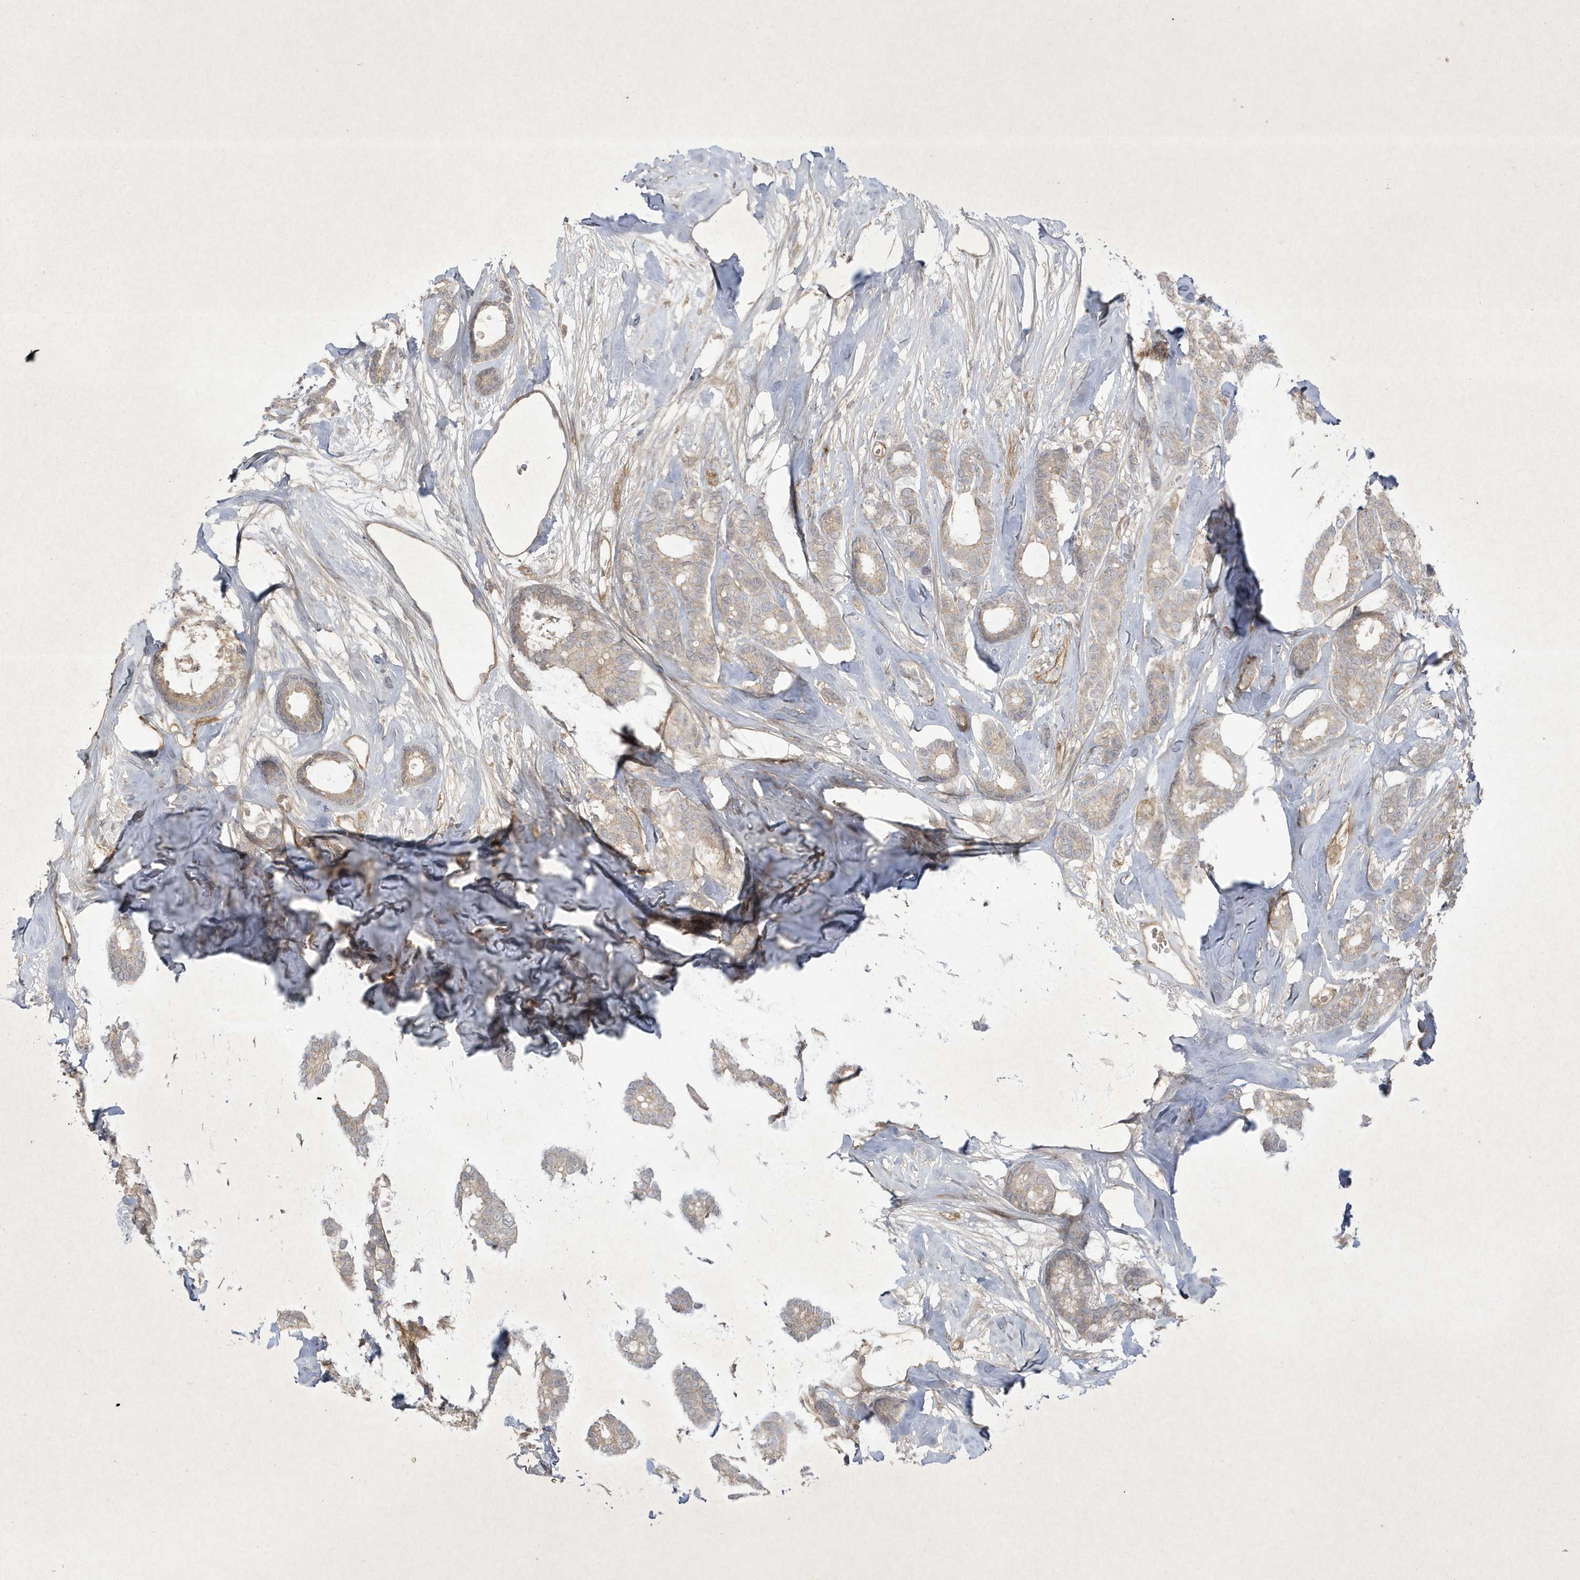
{"staining": {"intensity": "weak", "quantity": ">75%", "location": "cytoplasmic/membranous"}, "tissue": "breast cancer", "cell_type": "Tumor cells", "image_type": "cancer", "snomed": [{"axis": "morphology", "description": "Duct carcinoma"}, {"axis": "topography", "description": "Breast"}], "caption": "Breast cancer (intraductal carcinoma) stained for a protein (brown) demonstrates weak cytoplasmic/membranous positive positivity in approximately >75% of tumor cells.", "gene": "FAM83C", "patient": {"sex": "female", "age": 87}}